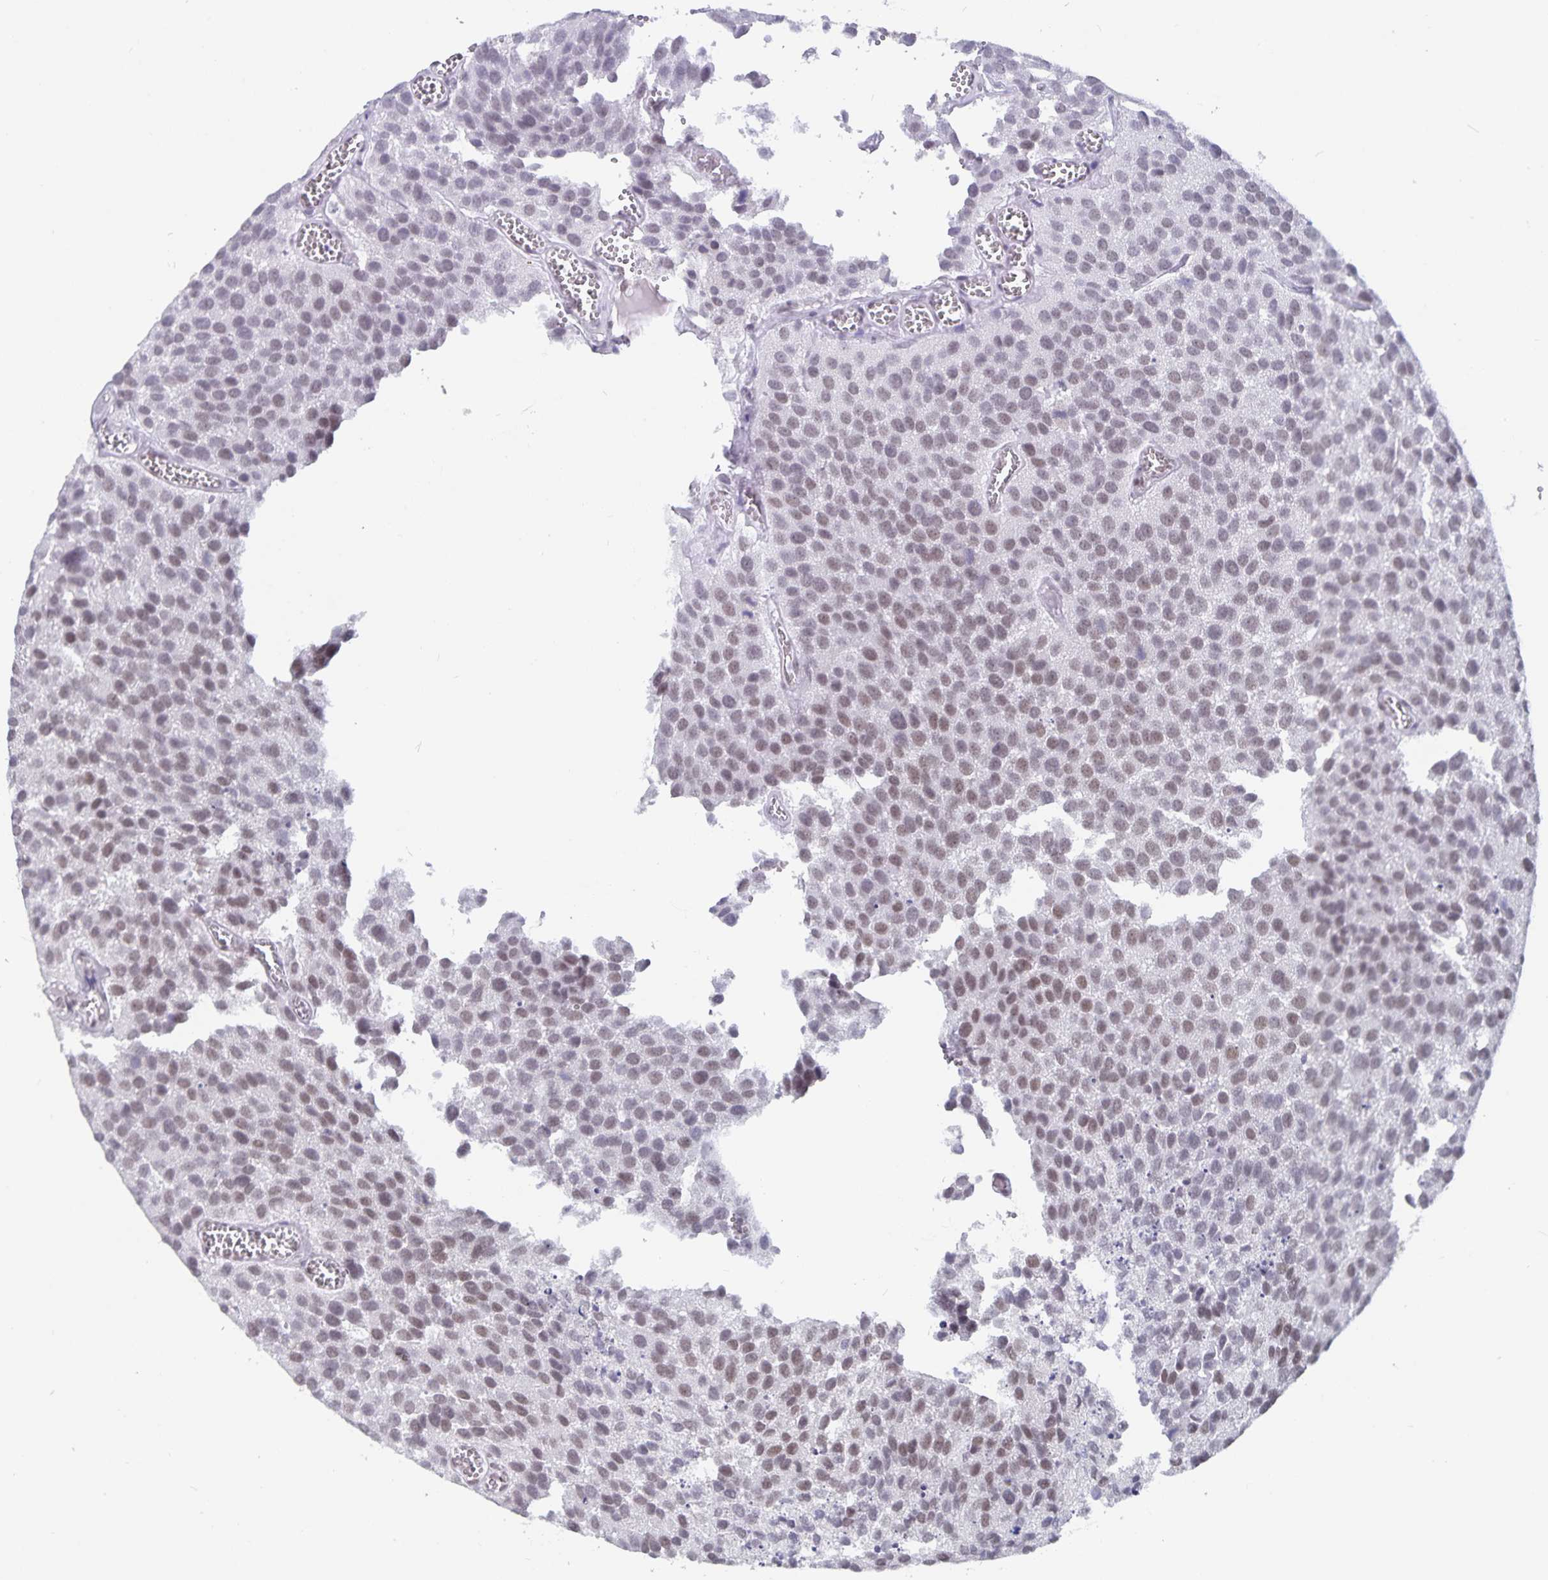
{"staining": {"intensity": "moderate", "quantity": ">75%", "location": "nuclear"}, "tissue": "urothelial cancer", "cell_type": "Tumor cells", "image_type": "cancer", "snomed": [{"axis": "morphology", "description": "Urothelial carcinoma, Low grade"}, {"axis": "topography", "description": "Urinary bladder"}], "caption": "The photomicrograph displays immunohistochemical staining of urothelial cancer. There is moderate nuclear expression is identified in approximately >75% of tumor cells.", "gene": "PBX2", "patient": {"sex": "female", "age": 69}}